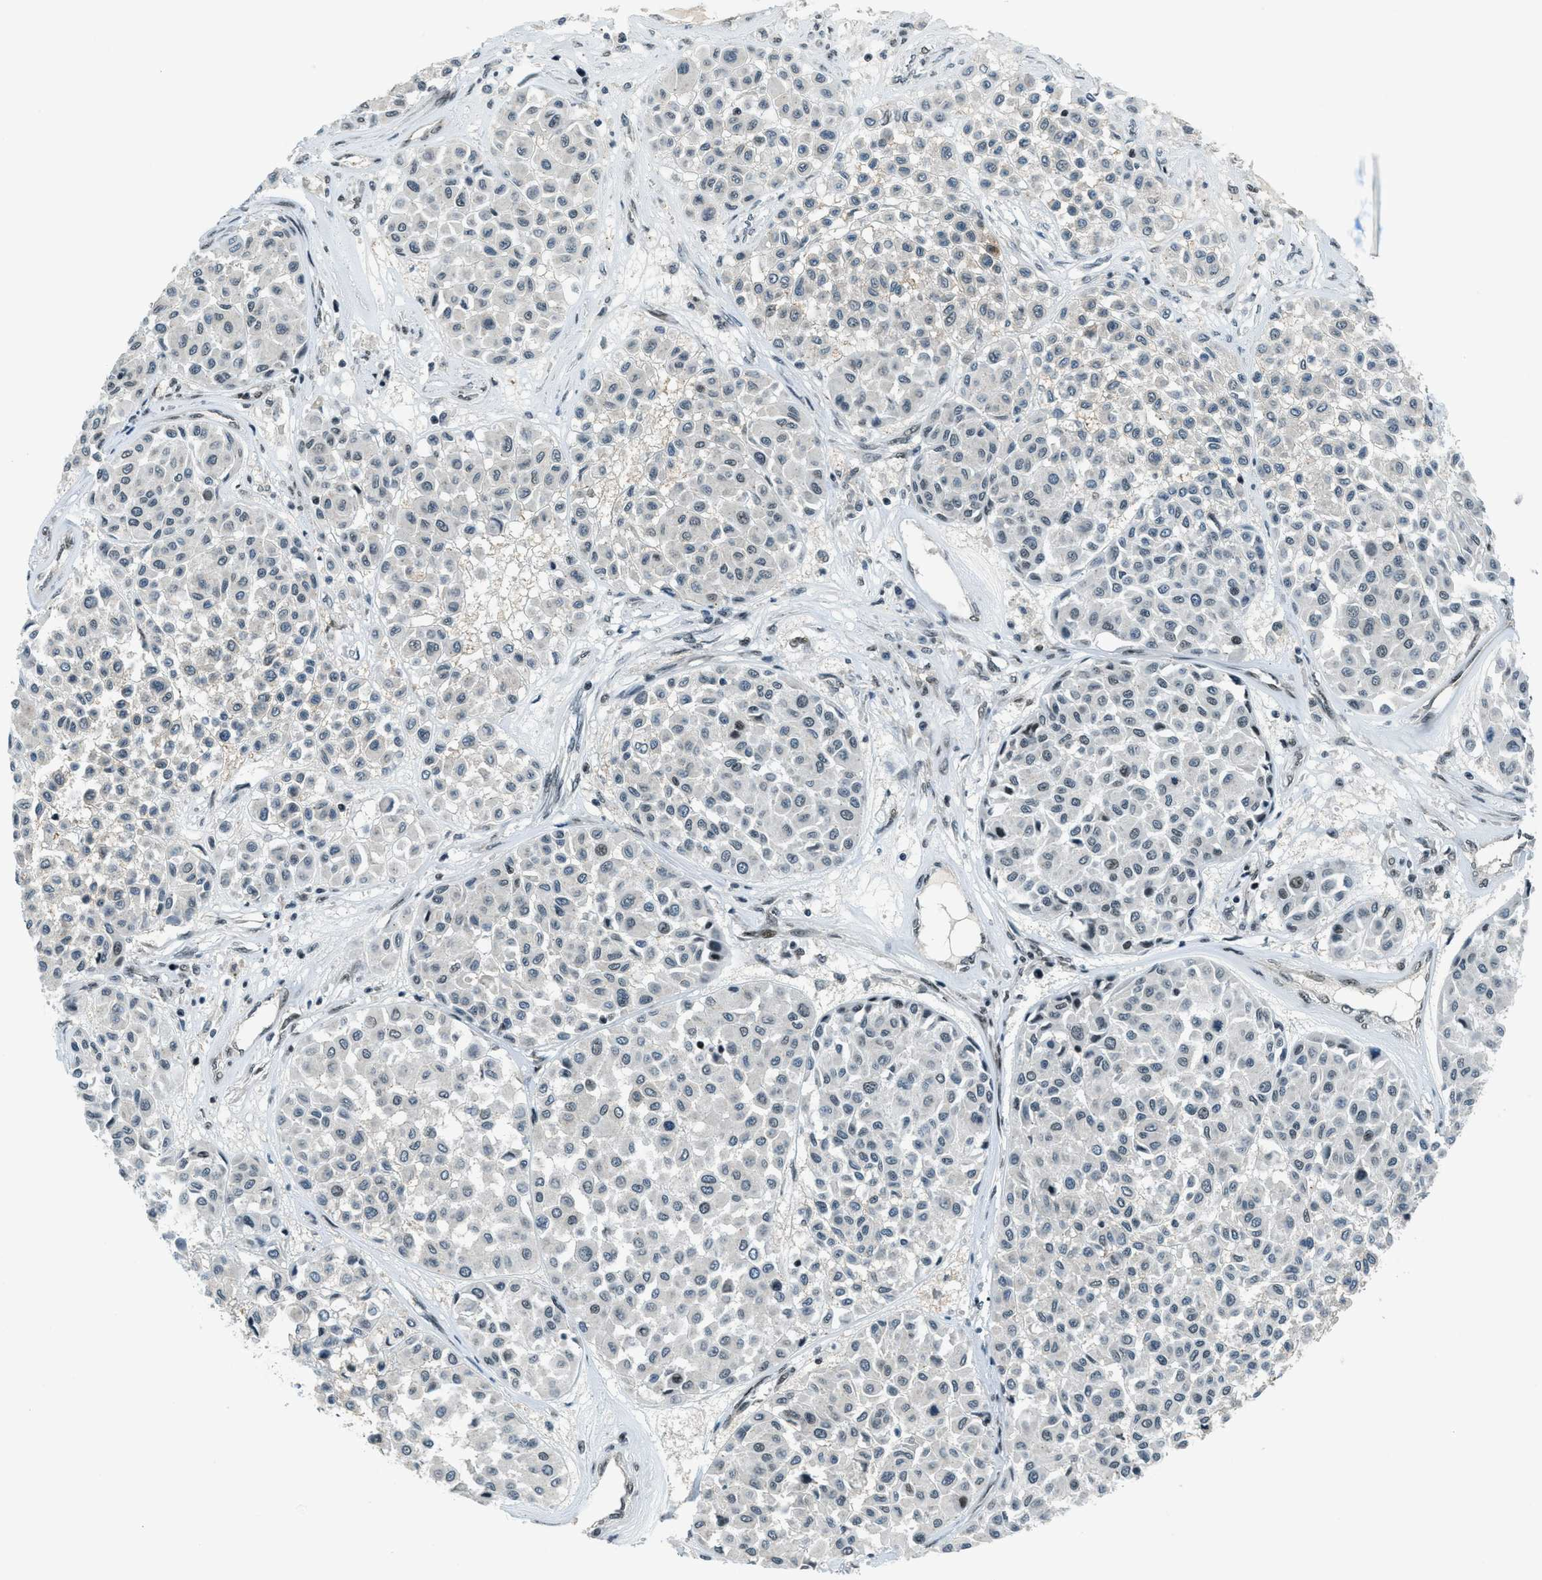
{"staining": {"intensity": "negative", "quantity": "none", "location": "none"}, "tissue": "melanoma", "cell_type": "Tumor cells", "image_type": "cancer", "snomed": [{"axis": "morphology", "description": "Malignant melanoma, Metastatic site"}, {"axis": "topography", "description": "Soft tissue"}], "caption": "The immunohistochemistry micrograph has no significant staining in tumor cells of malignant melanoma (metastatic site) tissue.", "gene": "KLF6", "patient": {"sex": "male", "age": 41}}